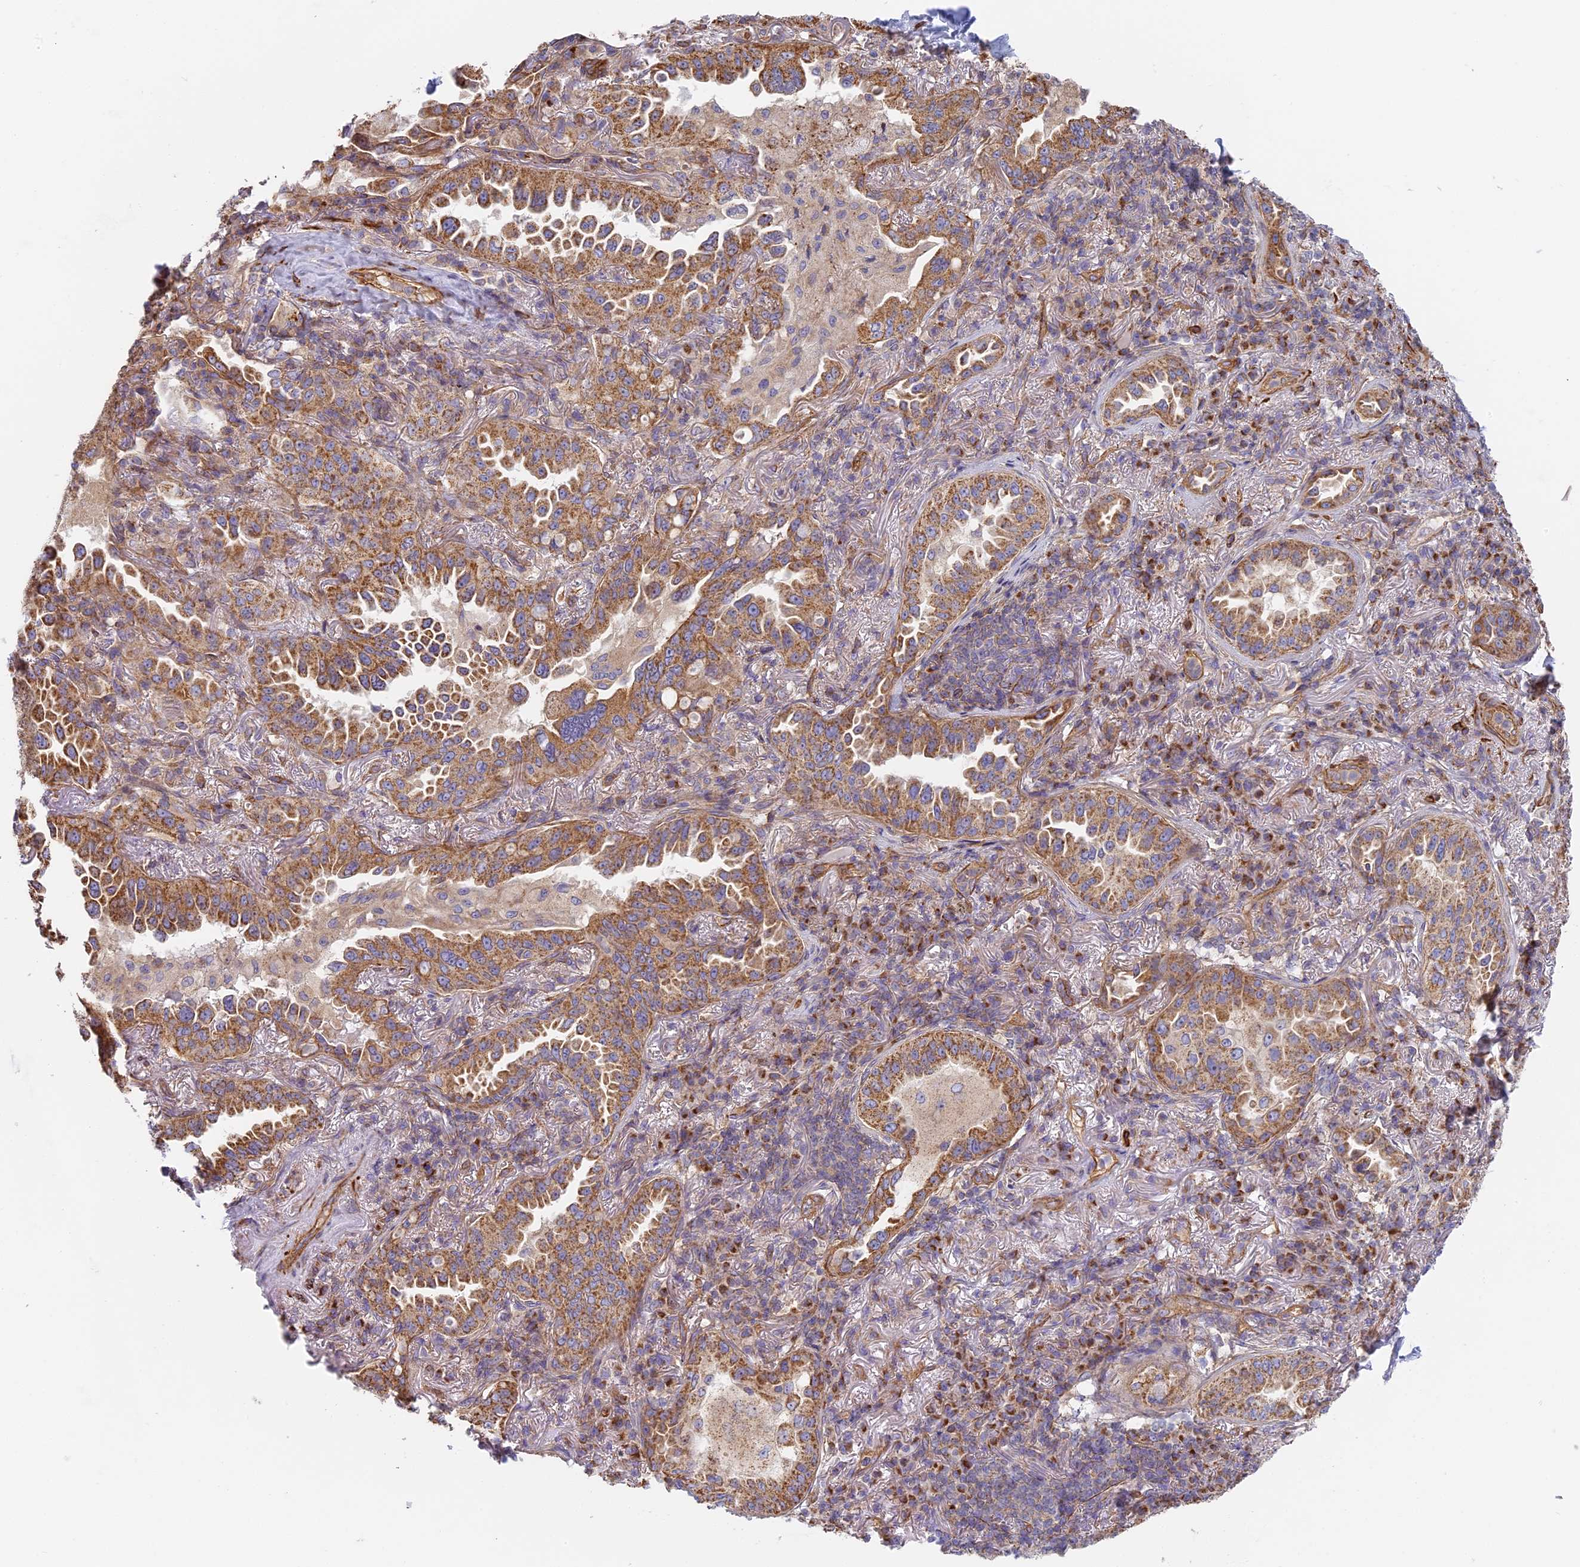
{"staining": {"intensity": "moderate", "quantity": ">75%", "location": "cytoplasmic/membranous"}, "tissue": "lung cancer", "cell_type": "Tumor cells", "image_type": "cancer", "snomed": [{"axis": "morphology", "description": "Adenocarcinoma, NOS"}, {"axis": "topography", "description": "Lung"}], "caption": "IHC (DAB) staining of human lung adenocarcinoma exhibits moderate cytoplasmic/membranous protein staining in approximately >75% of tumor cells.", "gene": "DDA1", "patient": {"sex": "female", "age": 69}}